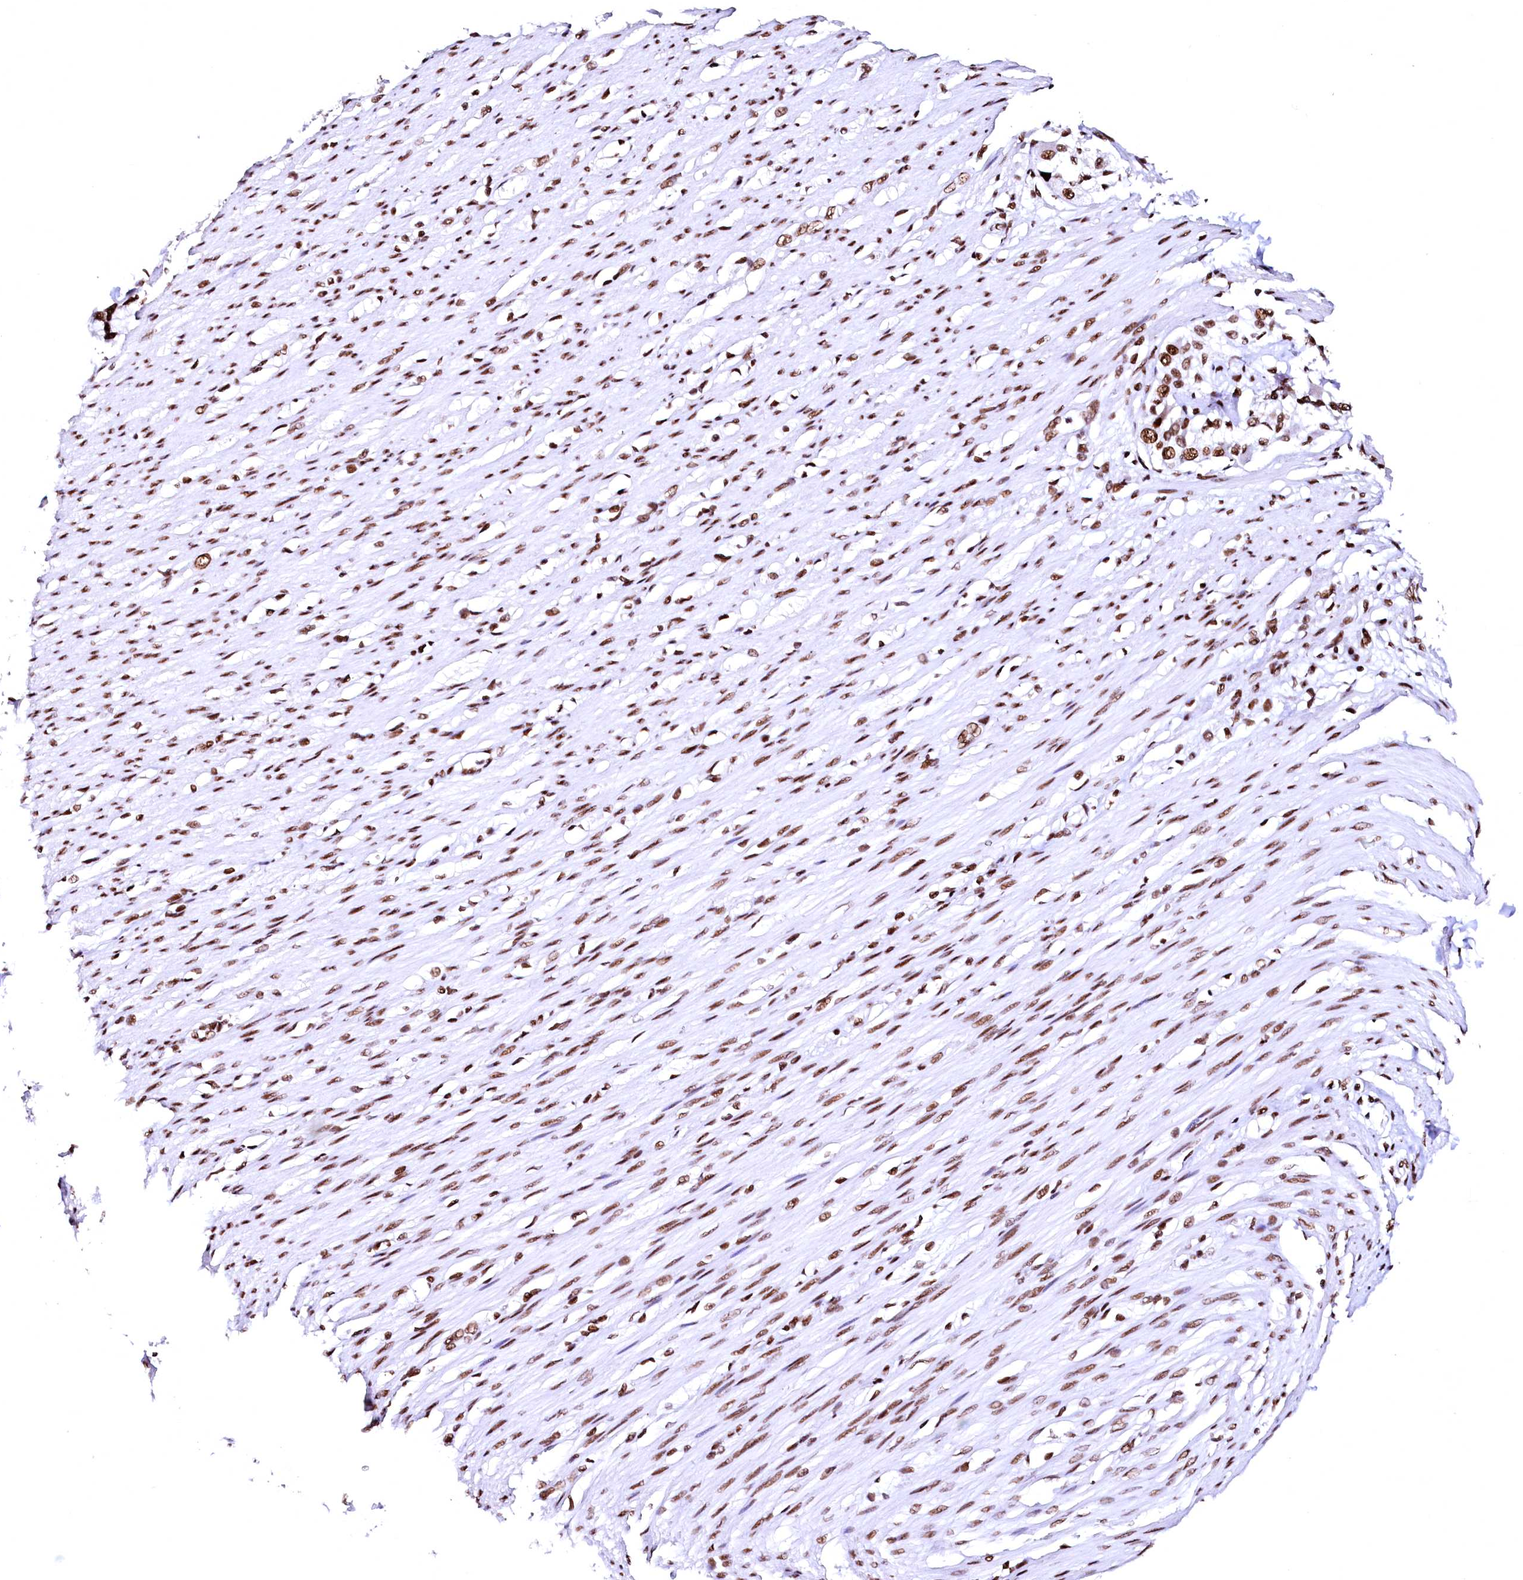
{"staining": {"intensity": "strong", "quantity": ">75%", "location": "nuclear"}, "tissue": "smooth muscle", "cell_type": "Smooth muscle cells", "image_type": "normal", "snomed": [{"axis": "morphology", "description": "Normal tissue, NOS"}, {"axis": "morphology", "description": "Adenocarcinoma, NOS"}, {"axis": "topography", "description": "Colon"}, {"axis": "topography", "description": "Peripheral nerve tissue"}], "caption": "Strong nuclear protein positivity is present in approximately >75% of smooth muscle cells in smooth muscle. (Stains: DAB (3,3'-diaminobenzidine) in brown, nuclei in blue, Microscopy: brightfield microscopy at high magnification).", "gene": "CPSF6", "patient": {"sex": "male", "age": 14}}